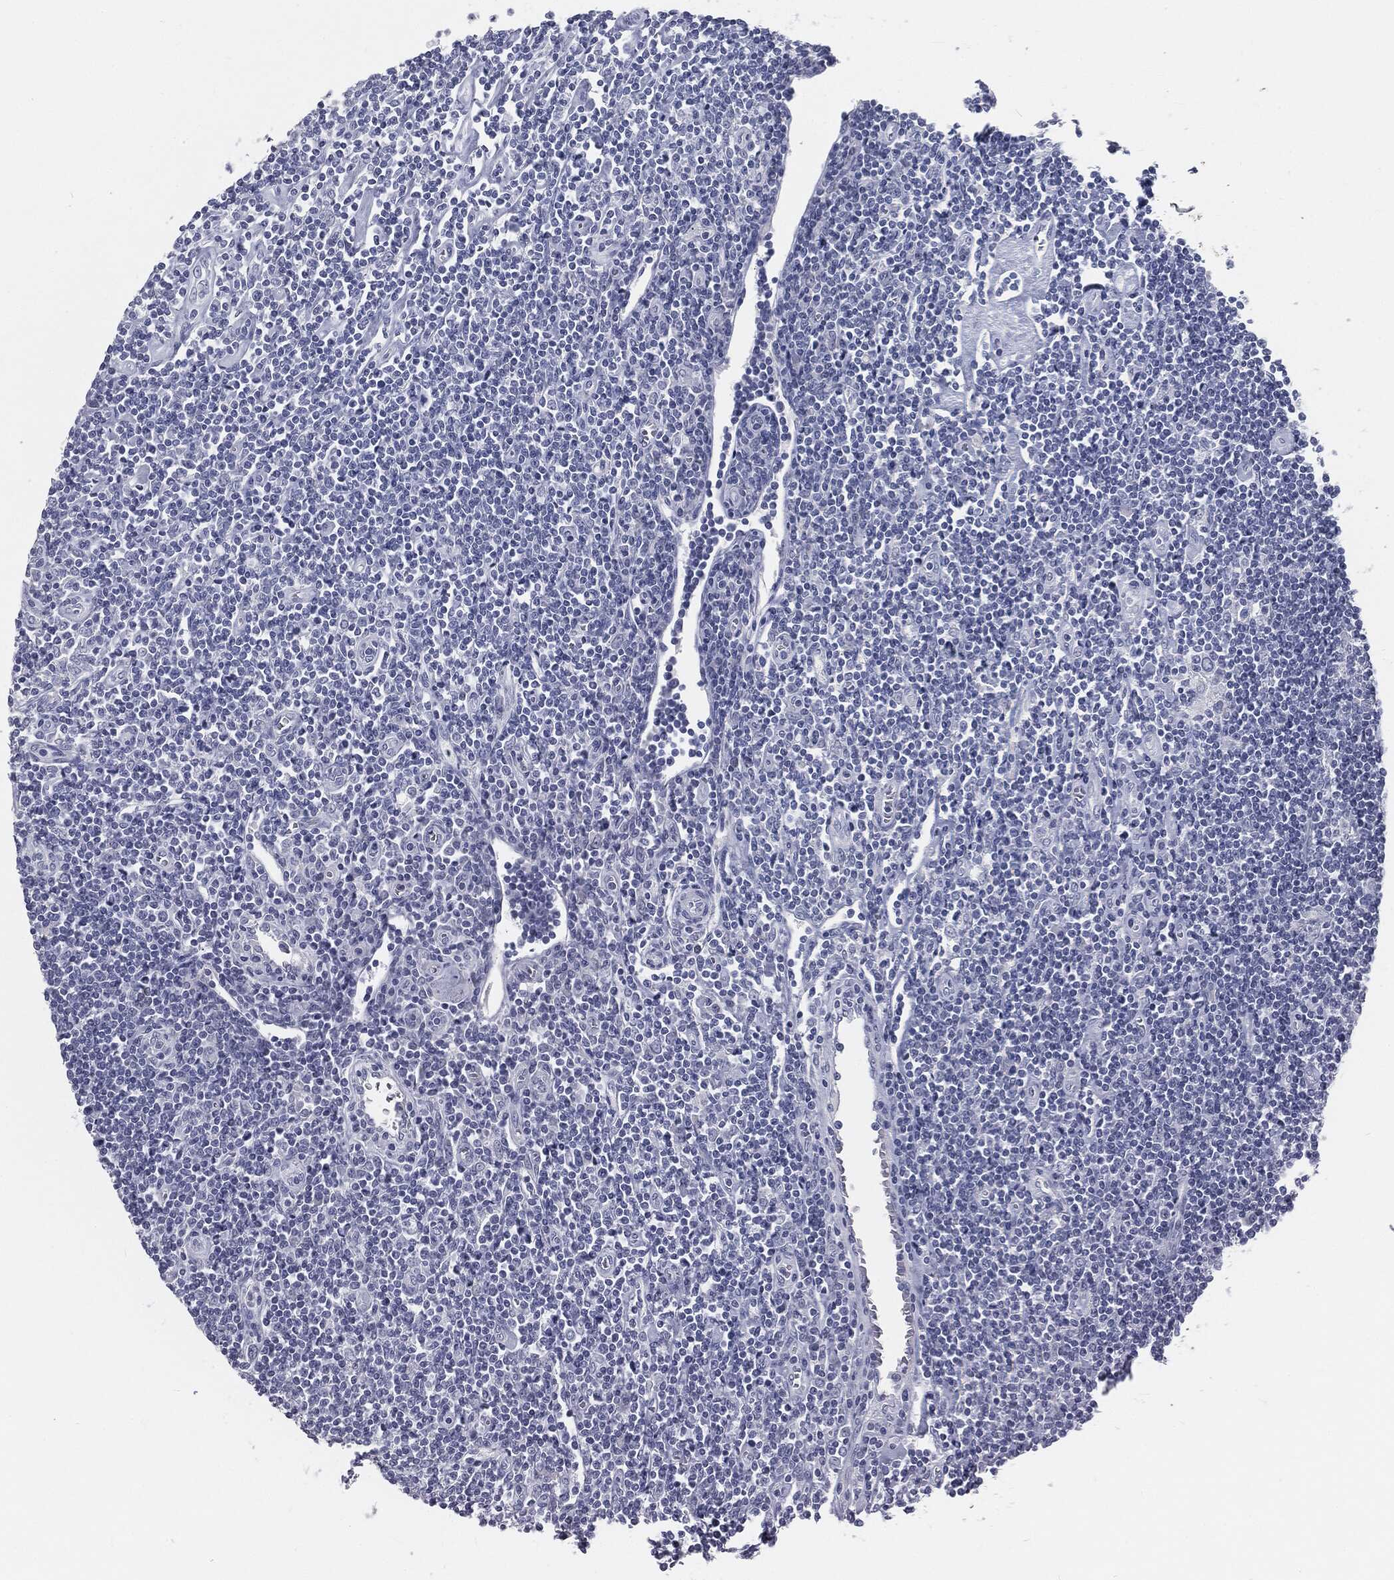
{"staining": {"intensity": "negative", "quantity": "none", "location": "none"}, "tissue": "lymphoma", "cell_type": "Tumor cells", "image_type": "cancer", "snomed": [{"axis": "morphology", "description": "Hodgkin's disease, NOS"}, {"axis": "topography", "description": "Lymph node"}], "caption": "A high-resolution micrograph shows immunohistochemistry staining of lymphoma, which displays no significant staining in tumor cells.", "gene": "PRAME", "patient": {"sex": "male", "age": 40}}